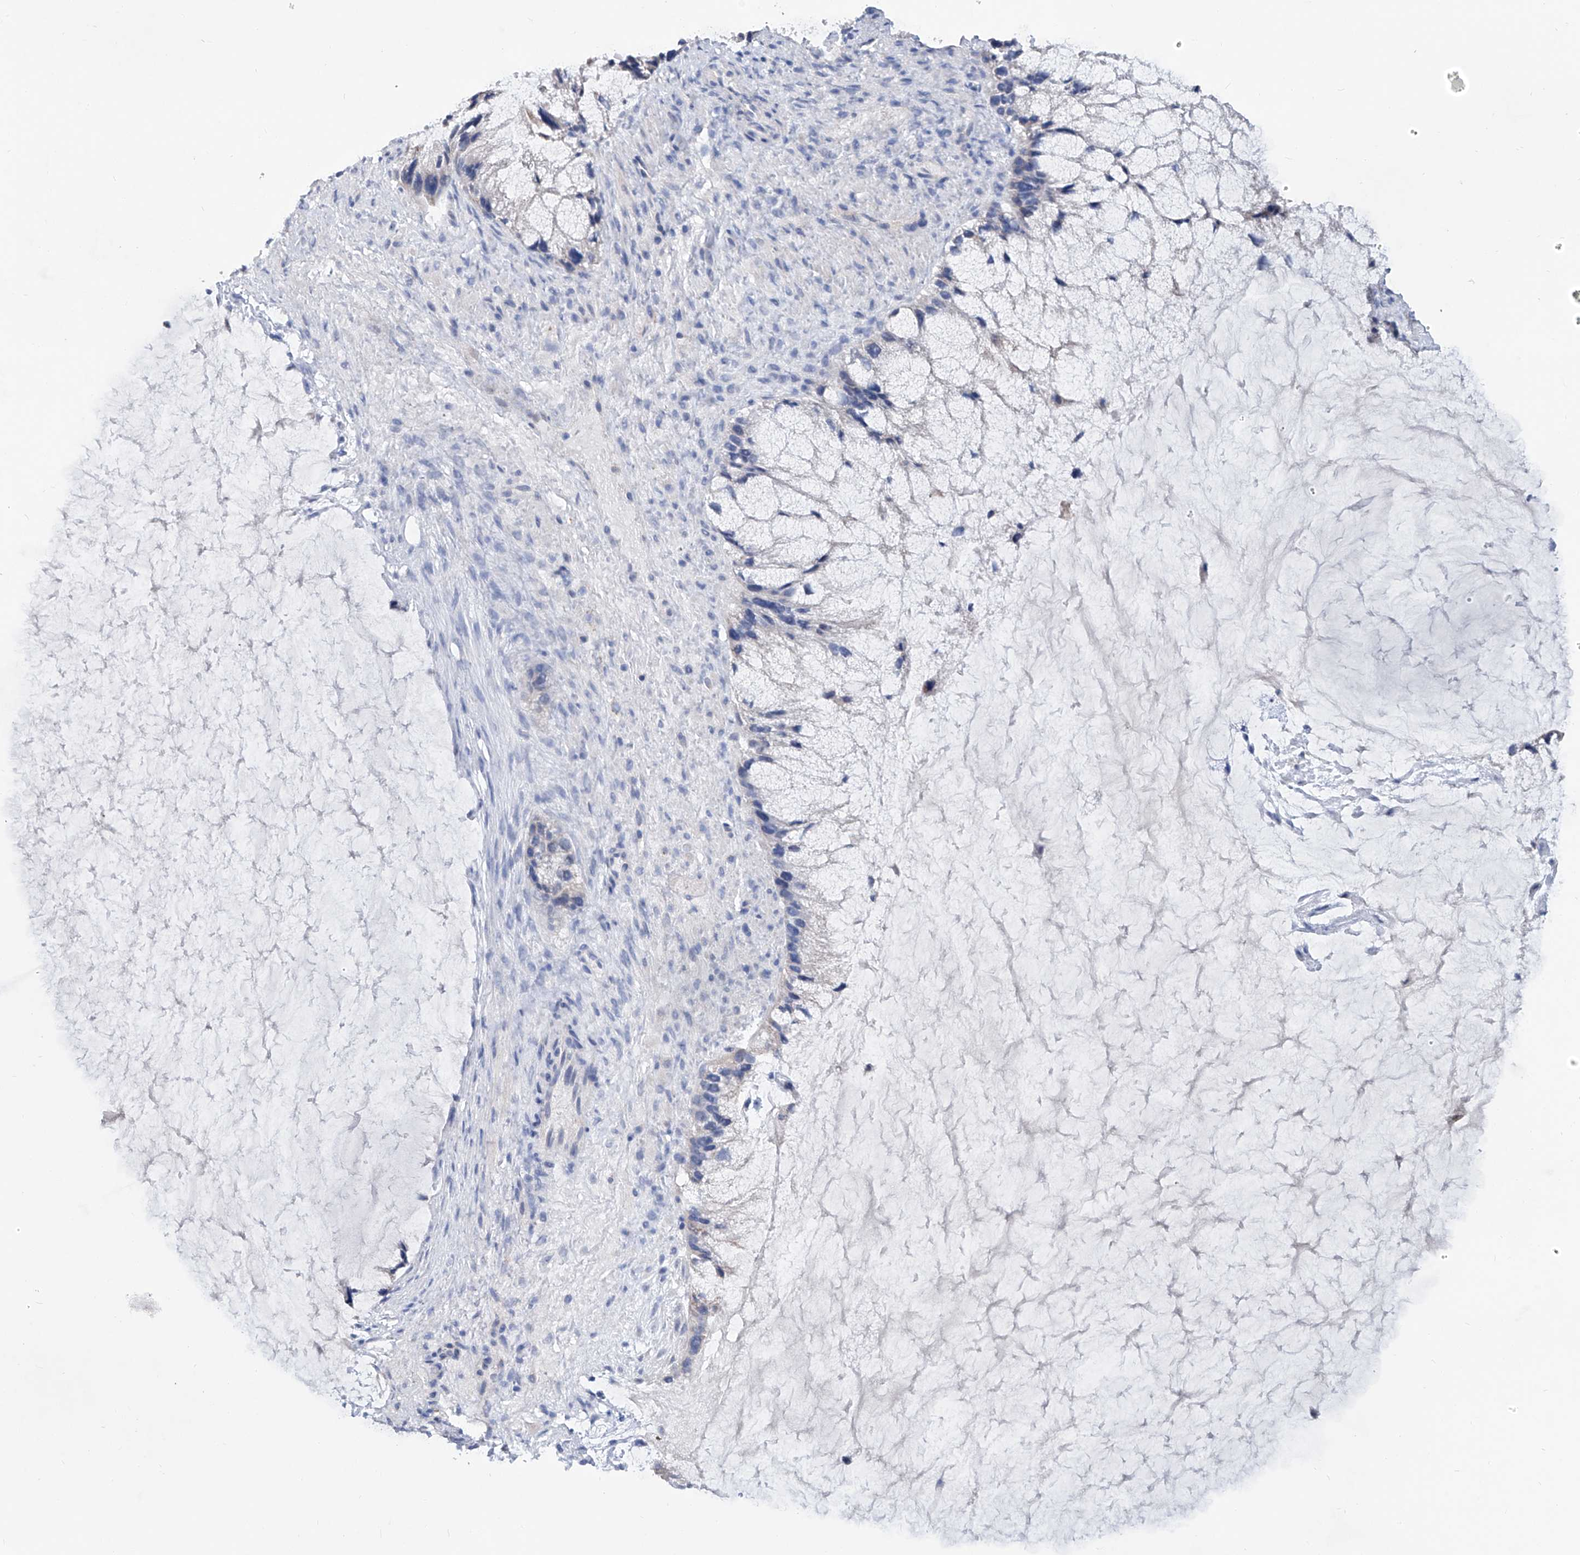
{"staining": {"intensity": "negative", "quantity": "none", "location": "none"}, "tissue": "ovarian cancer", "cell_type": "Tumor cells", "image_type": "cancer", "snomed": [{"axis": "morphology", "description": "Cystadenocarcinoma, mucinous, NOS"}, {"axis": "topography", "description": "Ovary"}], "caption": "Tumor cells show no significant protein expression in ovarian cancer (mucinous cystadenocarcinoma).", "gene": "NHS", "patient": {"sex": "female", "age": 37}}